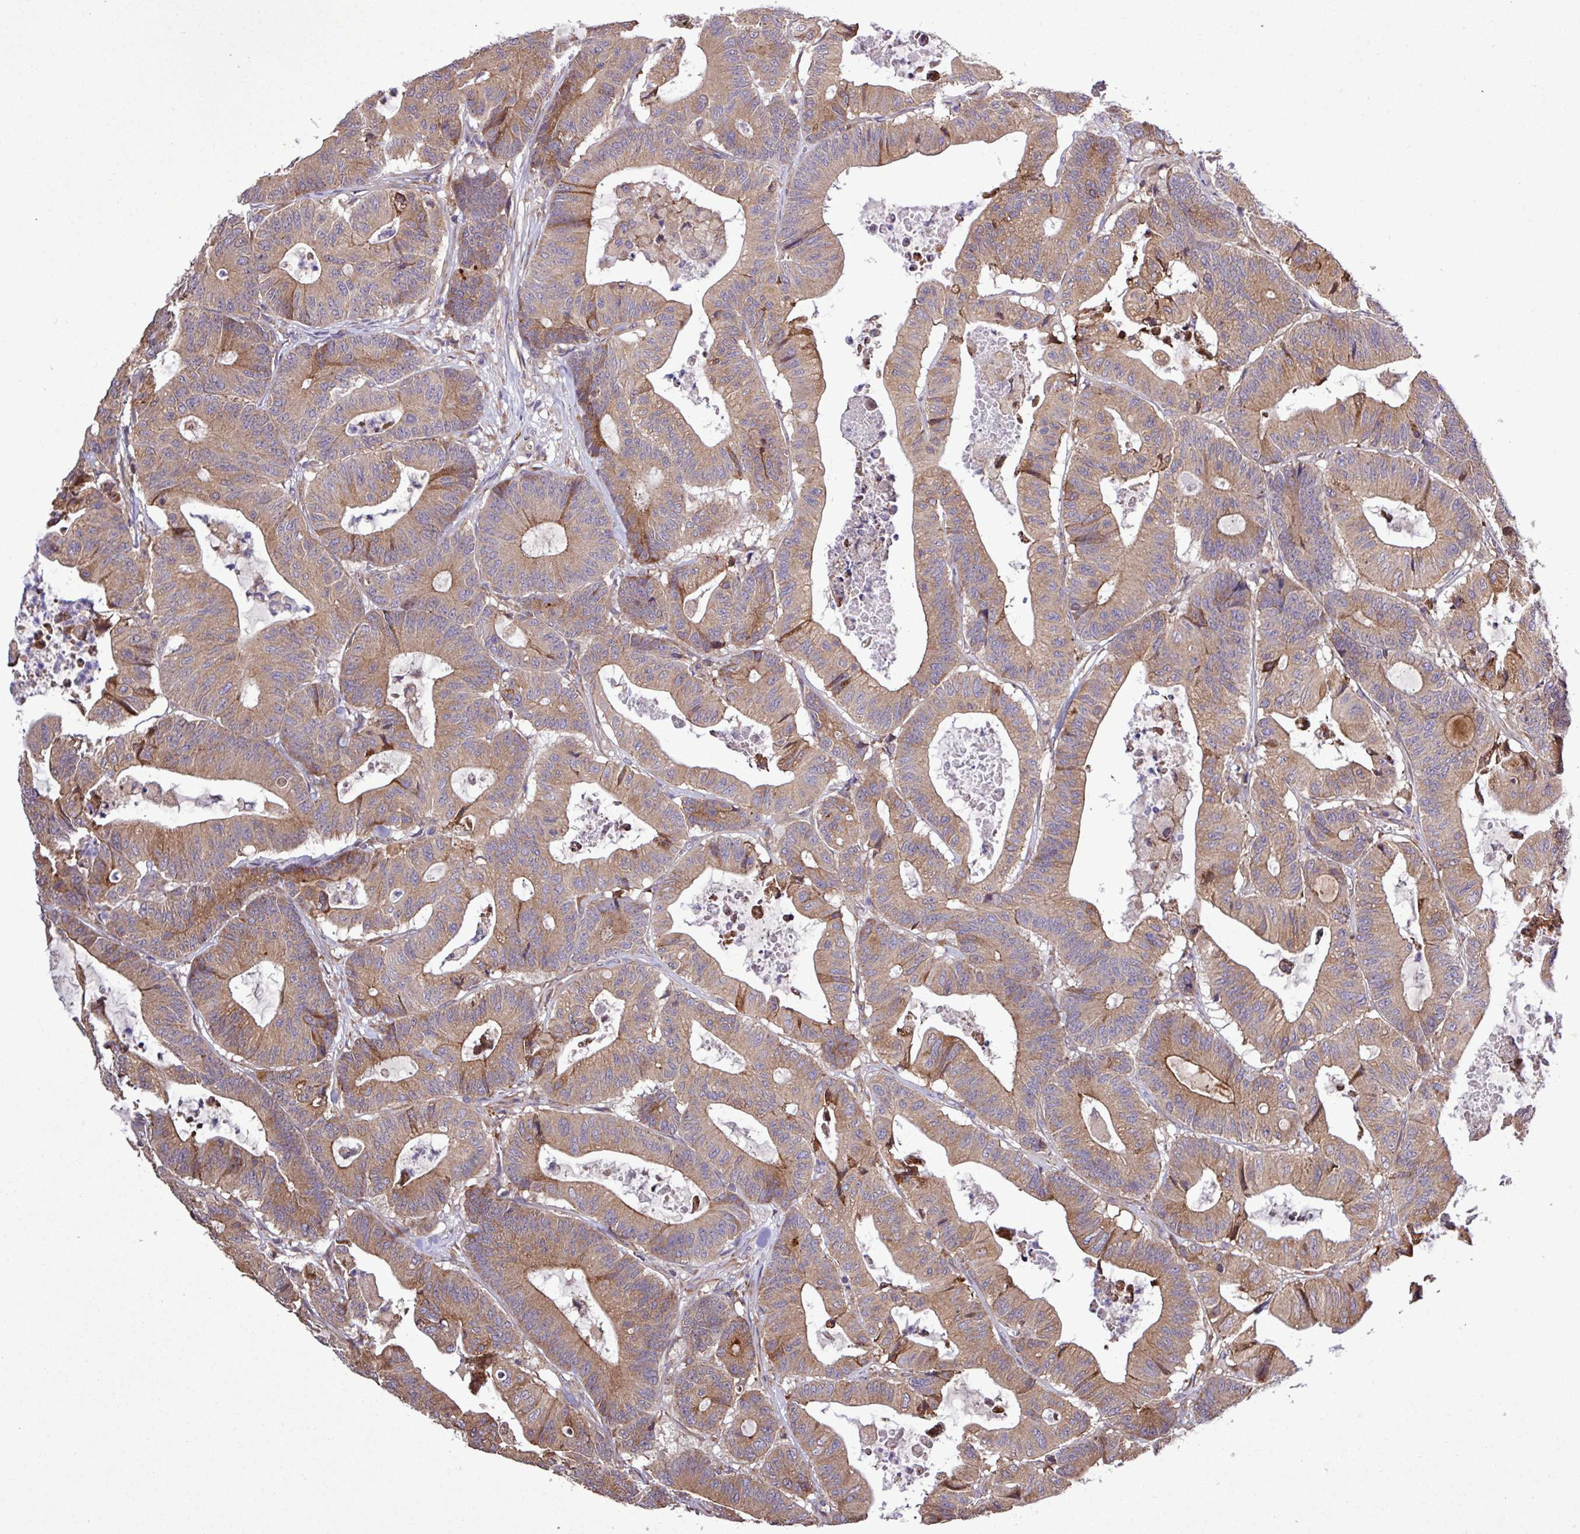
{"staining": {"intensity": "moderate", "quantity": ">75%", "location": "cytoplasmic/membranous"}, "tissue": "colorectal cancer", "cell_type": "Tumor cells", "image_type": "cancer", "snomed": [{"axis": "morphology", "description": "Adenocarcinoma, NOS"}, {"axis": "topography", "description": "Colon"}], "caption": "A histopathology image of human colorectal cancer (adenocarcinoma) stained for a protein demonstrates moderate cytoplasmic/membranous brown staining in tumor cells. (DAB (3,3'-diaminobenzidine) IHC with brightfield microscopy, high magnification).", "gene": "MEGF6", "patient": {"sex": "female", "age": 84}}